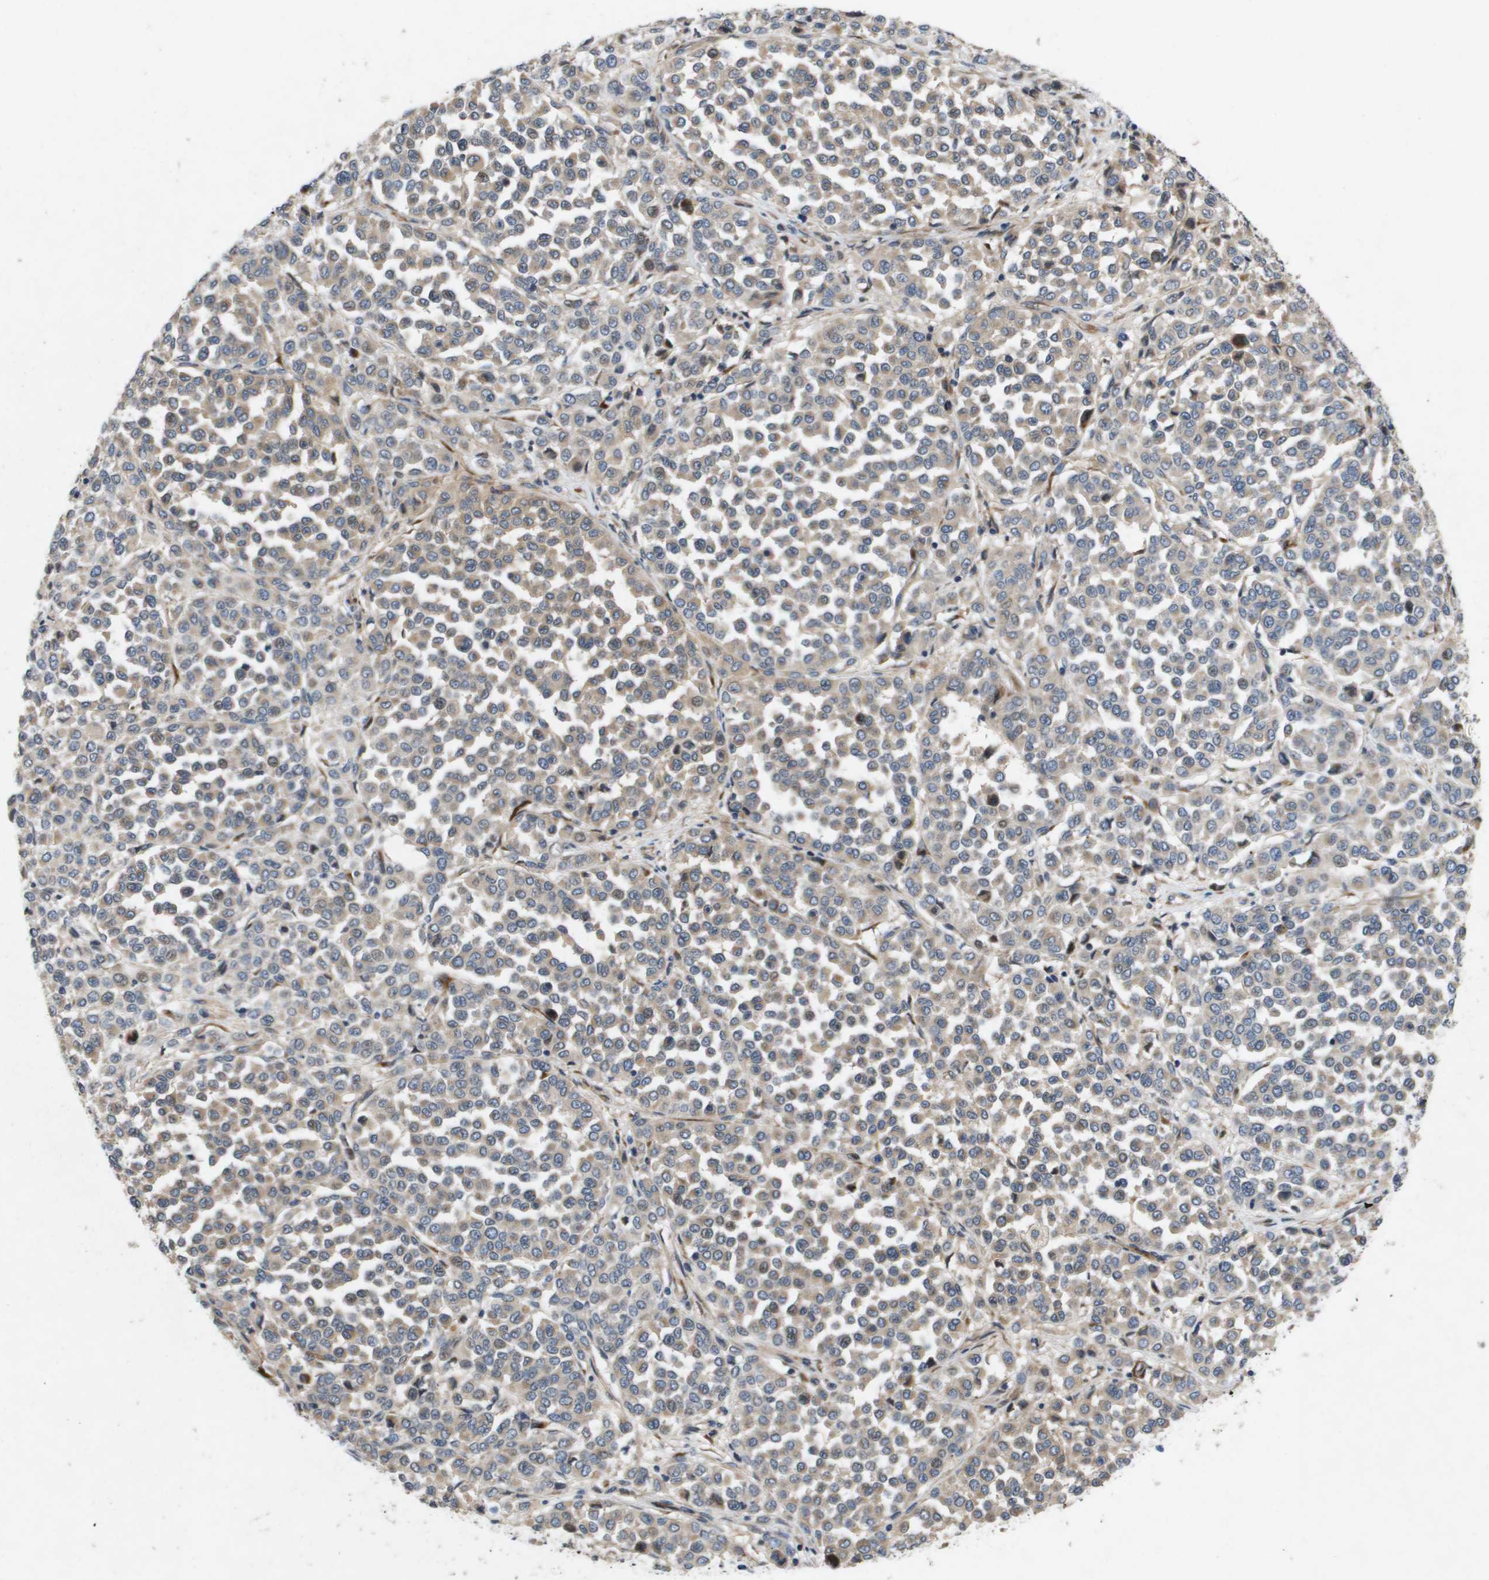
{"staining": {"intensity": "weak", "quantity": ">75%", "location": "cytoplasmic/membranous"}, "tissue": "melanoma", "cell_type": "Tumor cells", "image_type": "cancer", "snomed": [{"axis": "morphology", "description": "Malignant melanoma, Metastatic site"}, {"axis": "topography", "description": "Pancreas"}], "caption": "A photomicrograph showing weak cytoplasmic/membranous staining in approximately >75% of tumor cells in melanoma, as visualized by brown immunohistochemical staining.", "gene": "ENTPD2", "patient": {"sex": "female", "age": 30}}